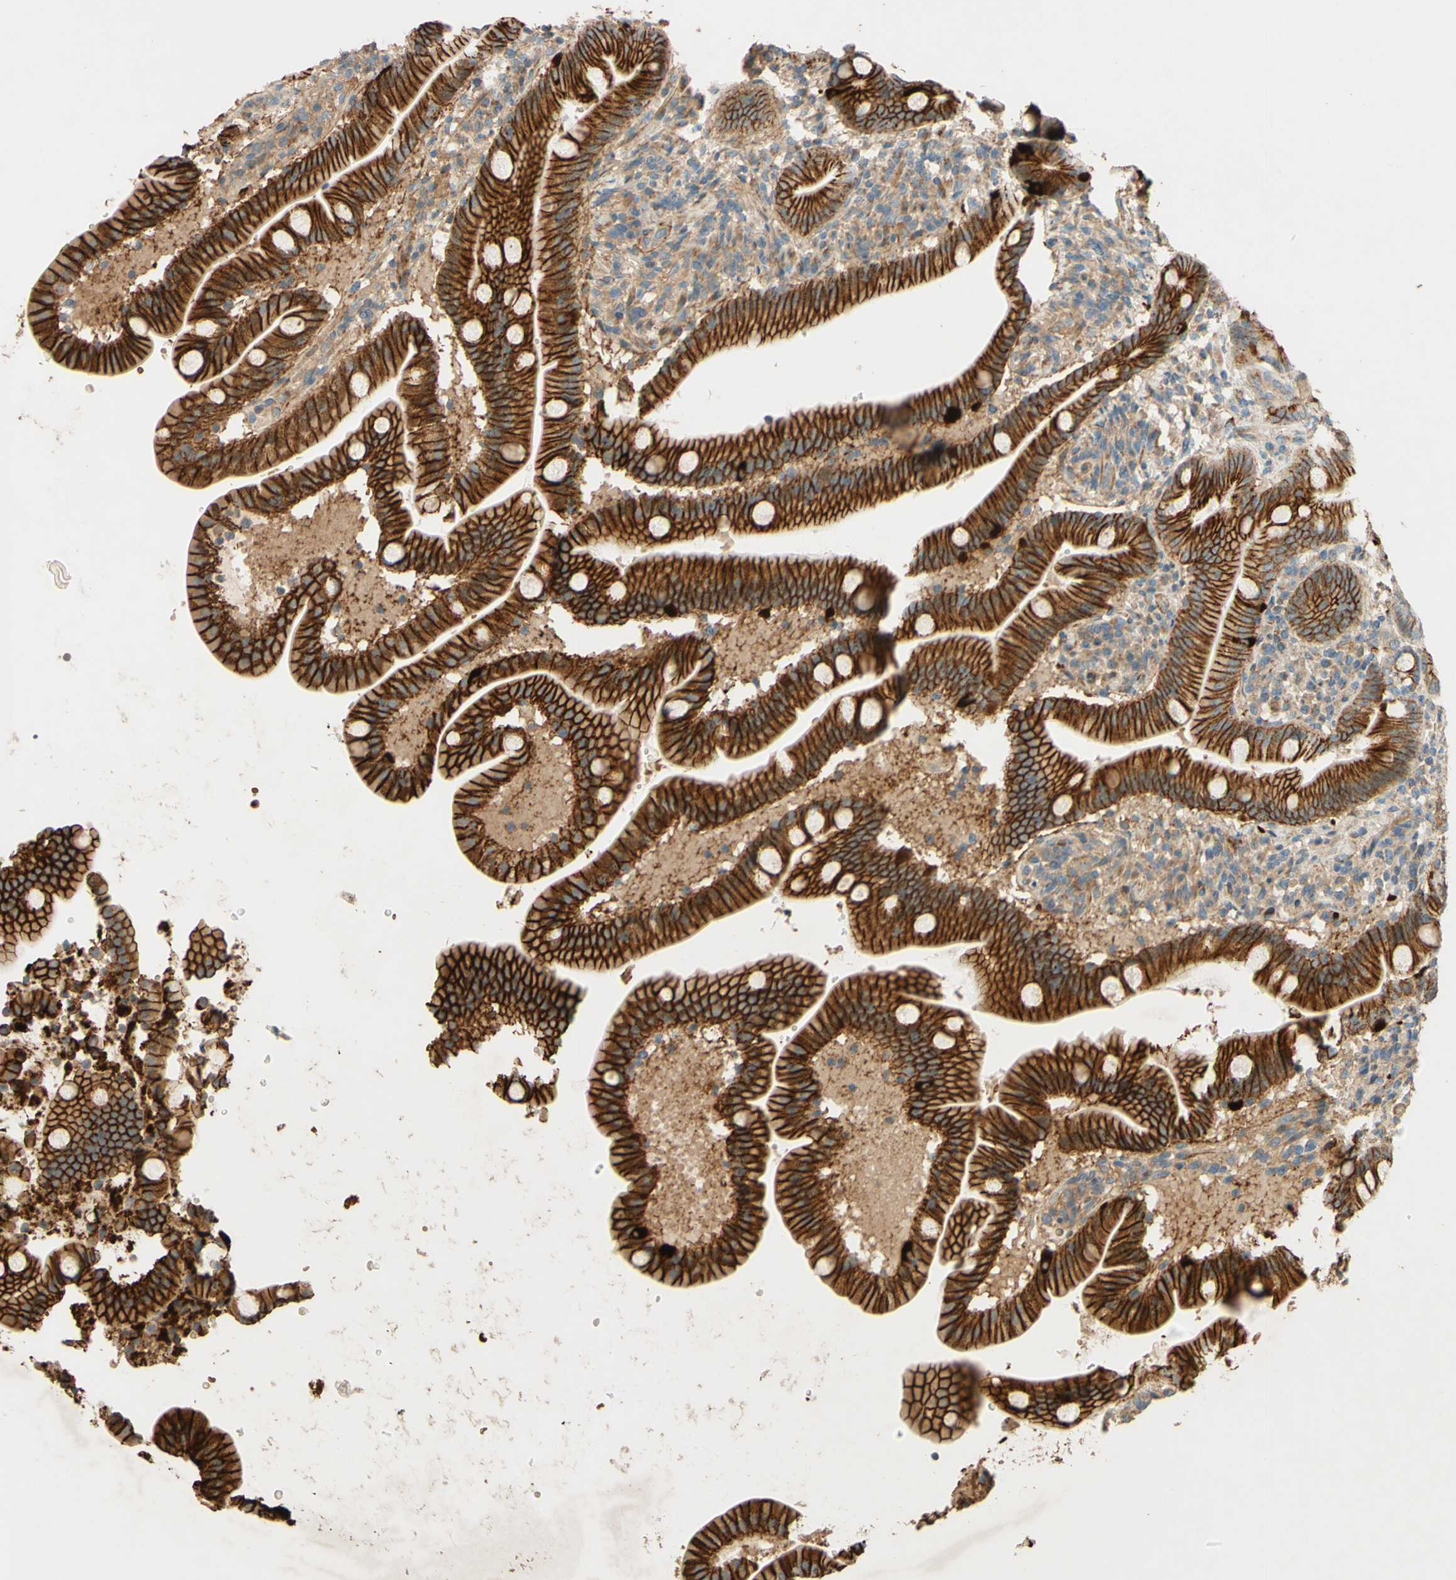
{"staining": {"intensity": "strong", "quantity": ">75%", "location": "cytoplasmic/membranous"}, "tissue": "duodenum", "cell_type": "Glandular cells", "image_type": "normal", "snomed": [{"axis": "morphology", "description": "Normal tissue, NOS"}, {"axis": "topography", "description": "Duodenum"}], "caption": "High-power microscopy captured an immunohistochemistry (IHC) image of unremarkable duodenum, revealing strong cytoplasmic/membranous staining in approximately >75% of glandular cells. (DAB (3,3'-diaminobenzidine) IHC with brightfield microscopy, high magnification).", "gene": "ADAM17", "patient": {"sex": "male", "age": 54}}